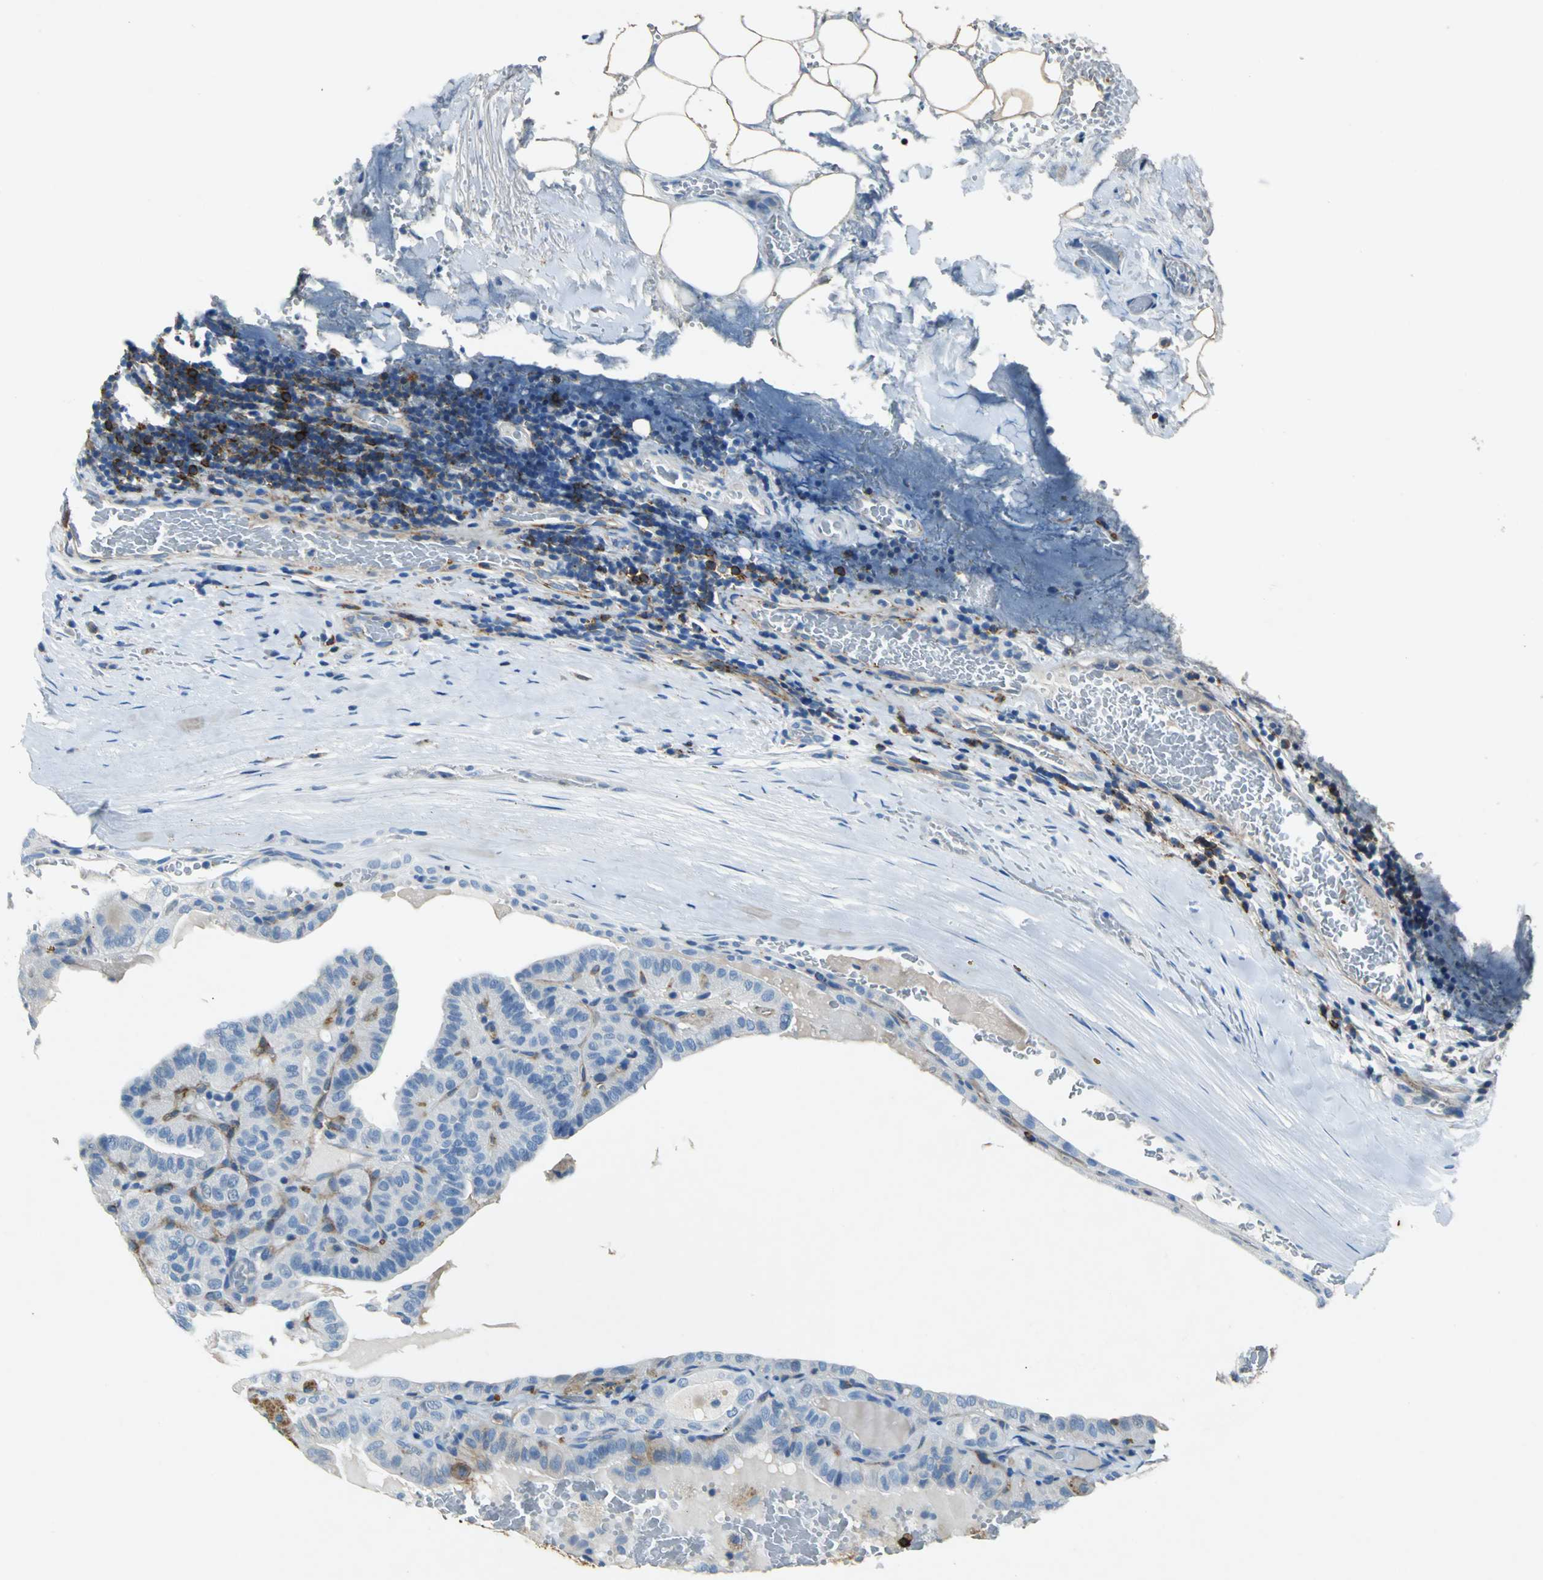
{"staining": {"intensity": "negative", "quantity": "none", "location": "none"}, "tissue": "thyroid cancer", "cell_type": "Tumor cells", "image_type": "cancer", "snomed": [{"axis": "morphology", "description": "Papillary adenocarcinoma, NOS"}, {"axis": "topography", "description": "Thyroid gland"}], "caption": "A high-resolution image shows immunohistochemistry staining of papillary adenocarcinoma (thyroid), which shows no significant positivity in tumor cells. (IHC, brightfield microscopy, high magnification).", "gene": "RPS13", "patient": {"sex": "male", "age": 77}}